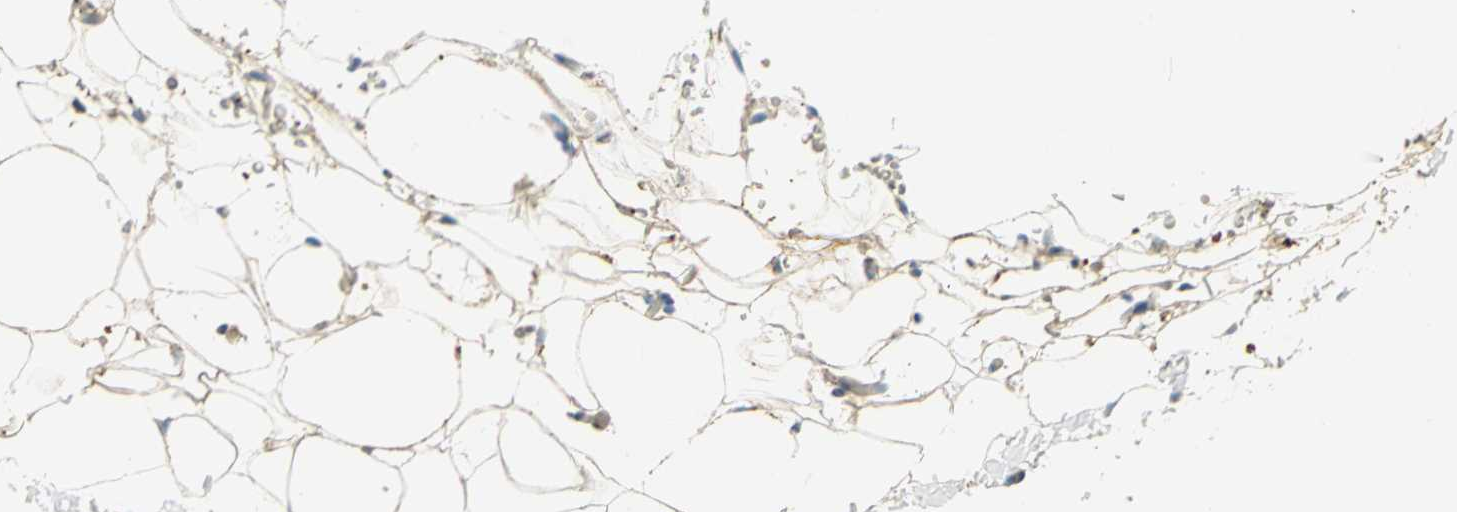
{"staining": {"intensity": "weak", "quantity": ">75%", "location": "cytoplasmic/membranous"}, "tissue": "breast", "cell_type": "Adipocytes", "image_type": "normal", "snomed": [{"axis": "morphology", "description": "Normal tissue, NOS"}, {"axis": "topography", "description": "Breast"}], "caption": "Protein staining of unremarkable breast exhibits weak cytoplasmic/membranous positivity in about >75% of adipocytes. (DAB IHC with brightfield microscopy, high magnification).", "gene": "ARSA", "patient": {"sex": "female", "age": 75}}